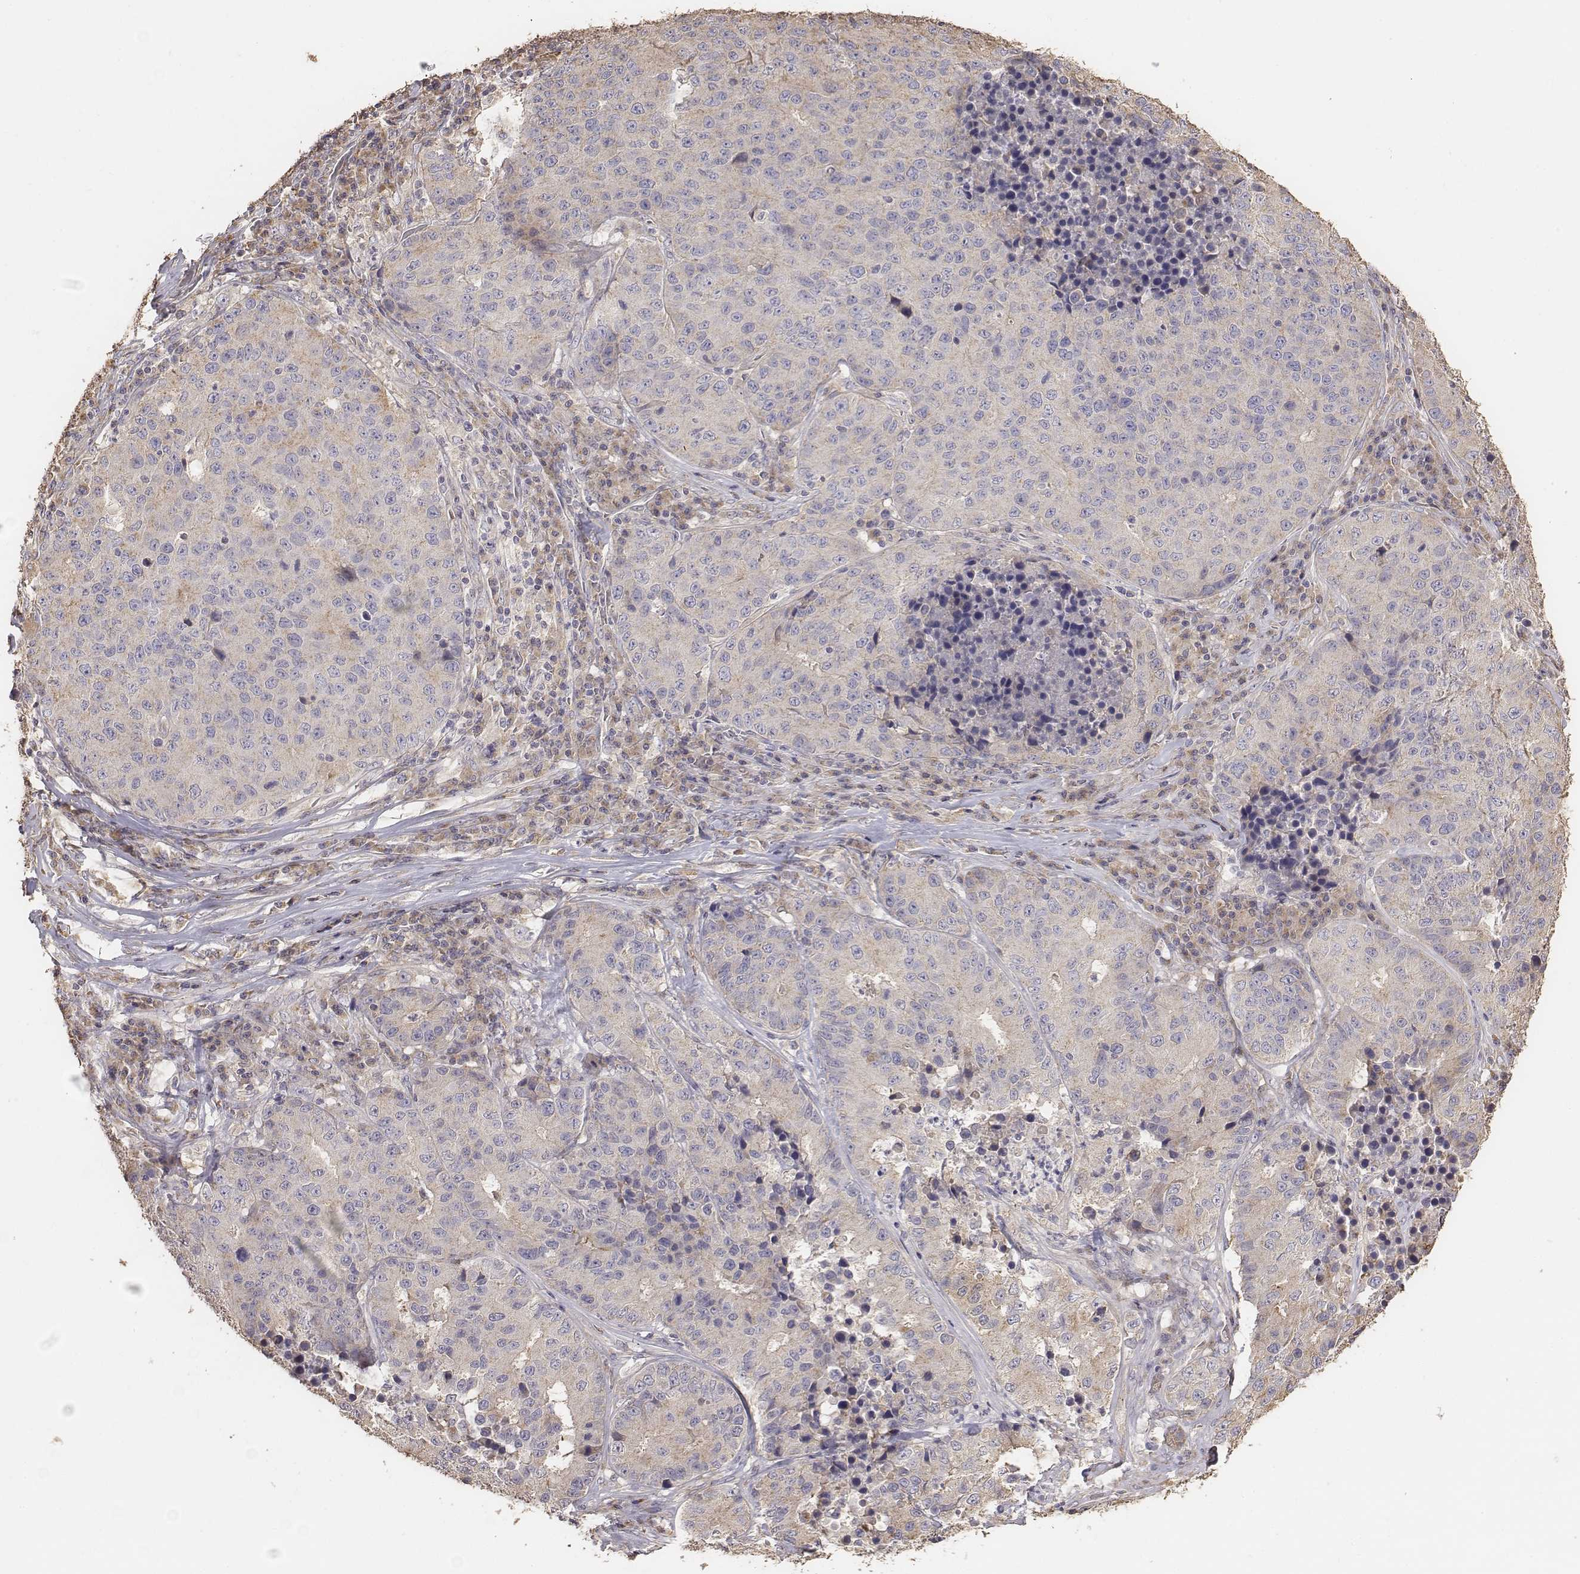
{"staining": {"intensity": "weak", "quantity": ">75%", "location": "cytoplasmic/membranous"}, "tissue": "stomach cancer", "cell_type": "Tumor cells", "image_type": "cancer", "snomed": [{"axis": "morphology", "description": "Adenocarcinoma, NOS"}, {"axis": "topography", "description": "Stomach"}], "caption": "This is an image of IHC staining of stomach cancer, which shows weak staining in the cytoplasmic/membranous of tumor cells.", "gene": "AP1B1", "patient": {"sex": "male", "age": 71}}